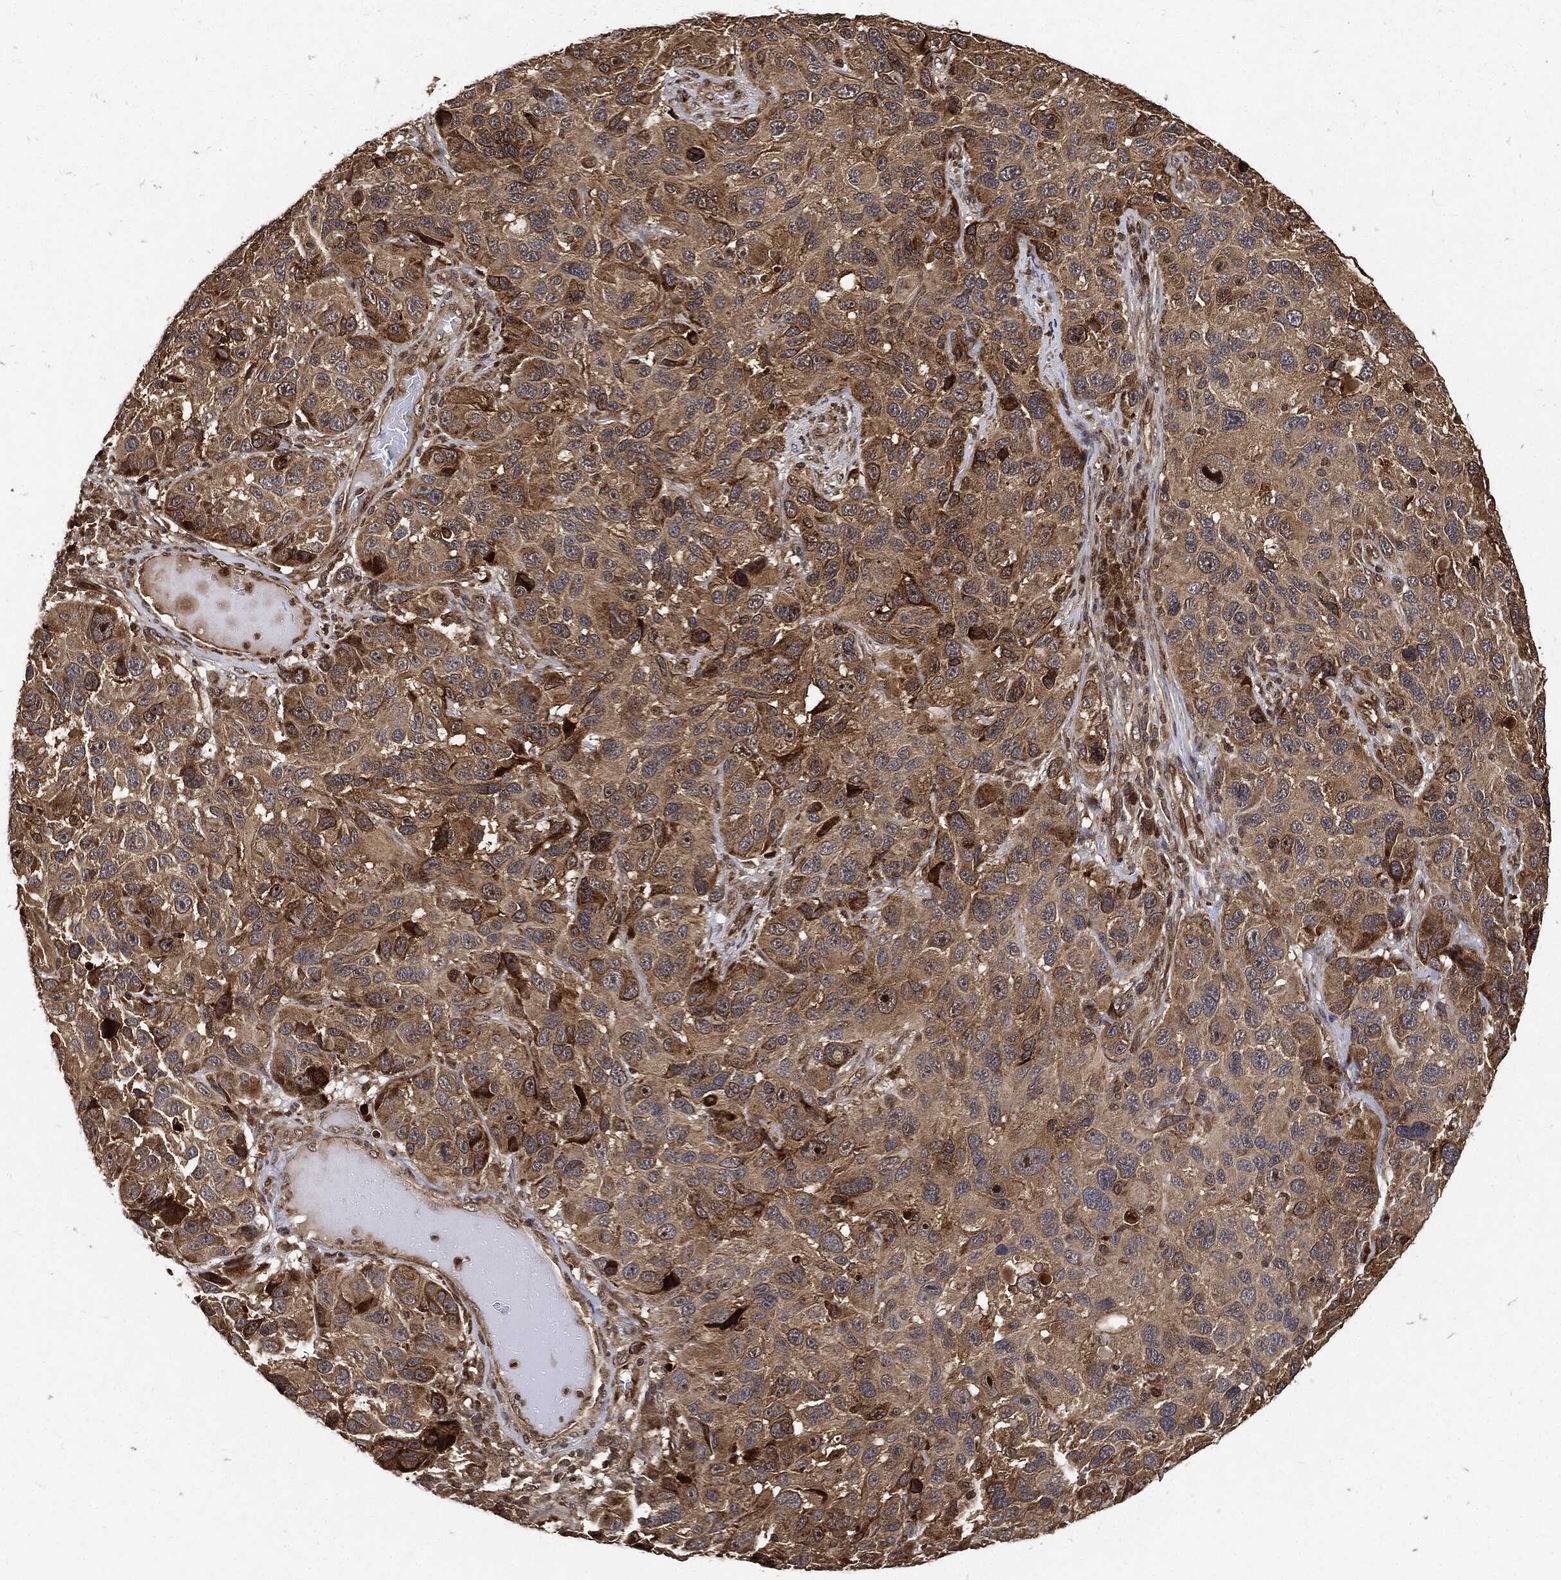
{"staining": {"intensity": "moderate", "quantity": ">75%", "location": "cytoplasmic/membranous"}, "tissue": "melanoma", "cell_type": "Tumor cells", "image_type": "cancer", "snomed": [{"axis": "morphology", "description": "Malignant melanoma, NOS"}, {"axis": "topography", "description": "Skin"}], "caption": "Melanoma tissue exhibits moderate cytoplasmic/membranous expression in about >75% of tumor cells", "gene": "ZNF226", "patient": {"sex": "male", "age": 53}}